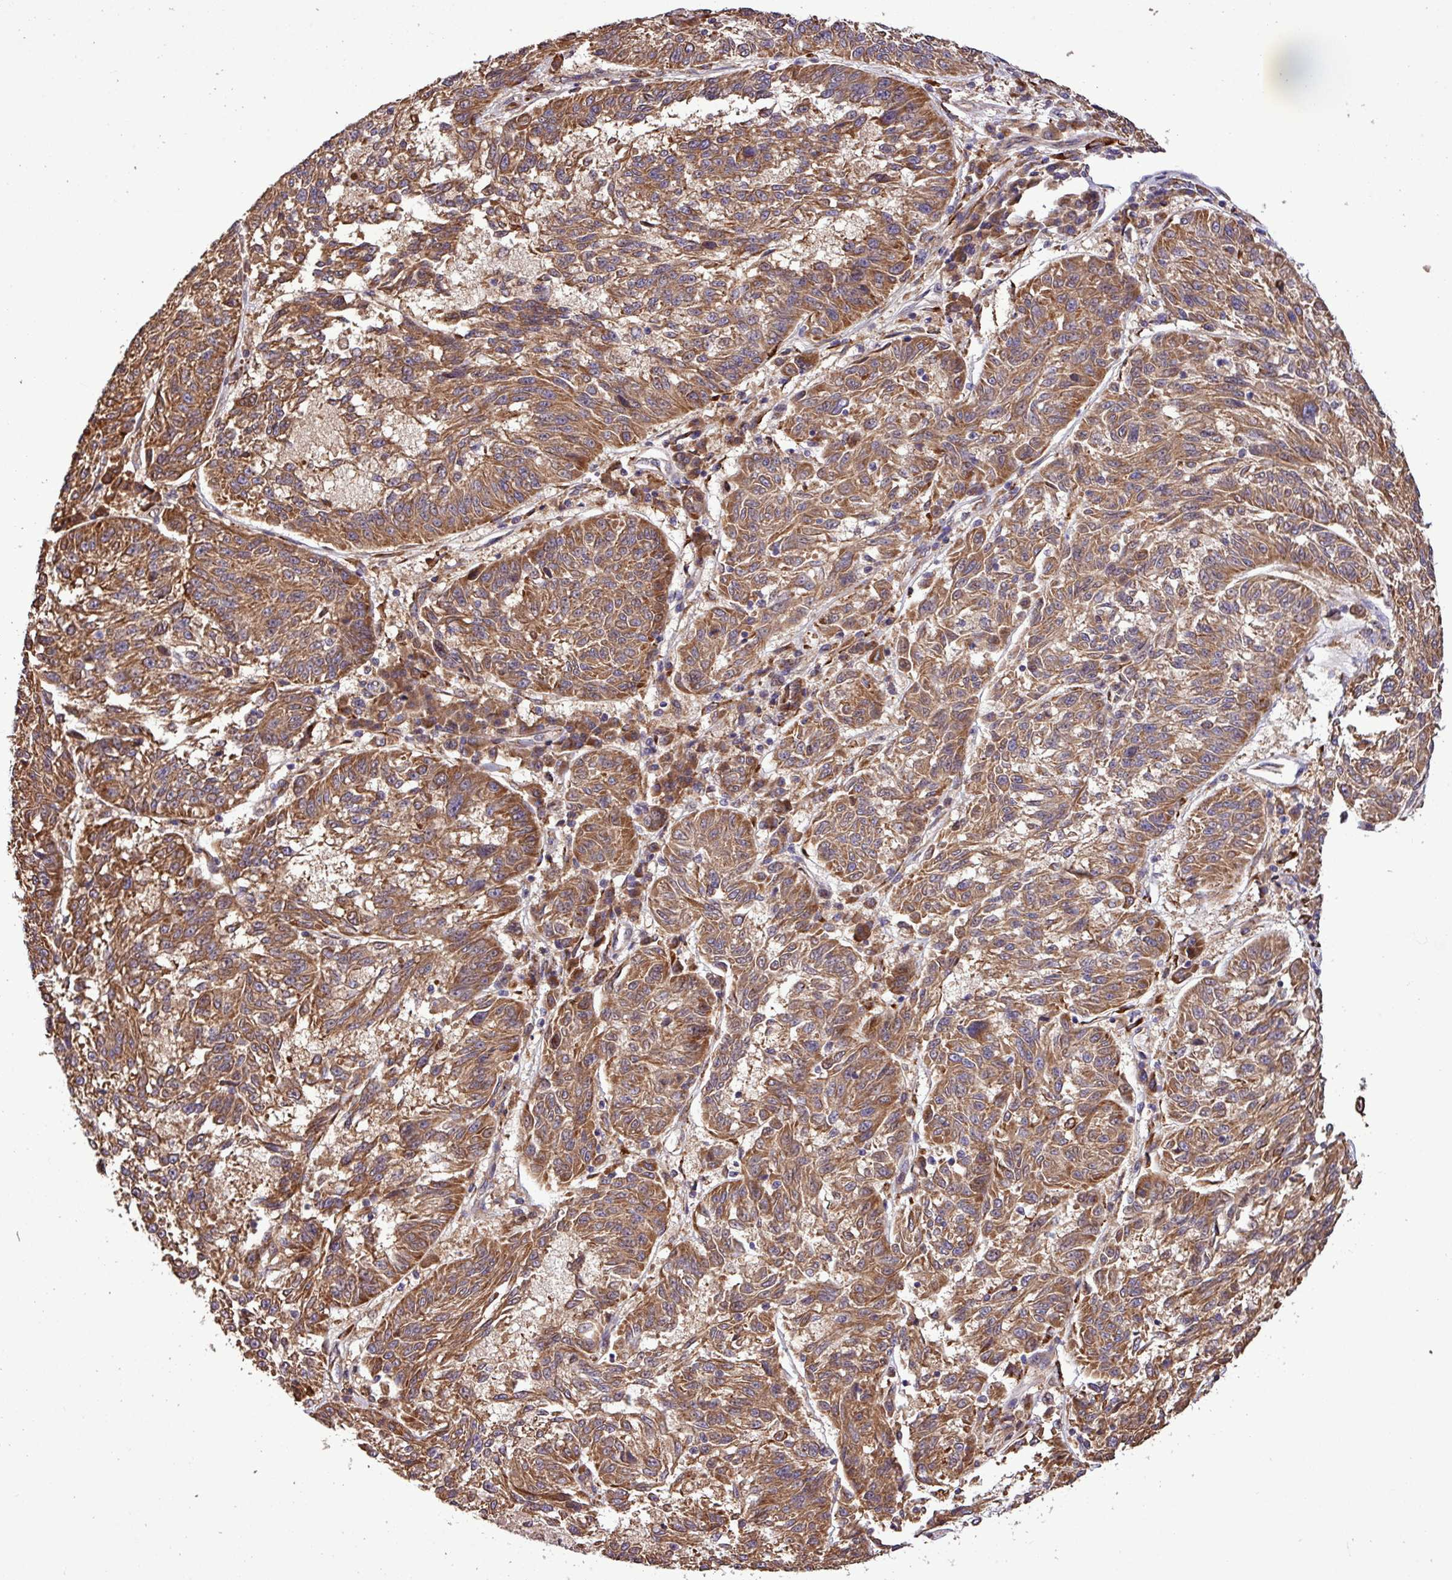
{"staining": {"intensity": "moderate", "quantity": ">75%", "location": "cytoplasmic/membranous"}, "tissue": "melanoma", "cell_type": "Tumor cells", "image_type": "cancer", "snomed": [{"axis": "morphology", "description": "Malignant melanoma, NOS"}, {"axis": "topography", "description": "Skin"}], "caption": "The image reveals staining of malignant melanoma, revealing moderate cytoplasmic/membranous protein expression (brown color) within tumor cells.", "gene": "MEGF6", "patient": {"sex": "male", "age": 53}}